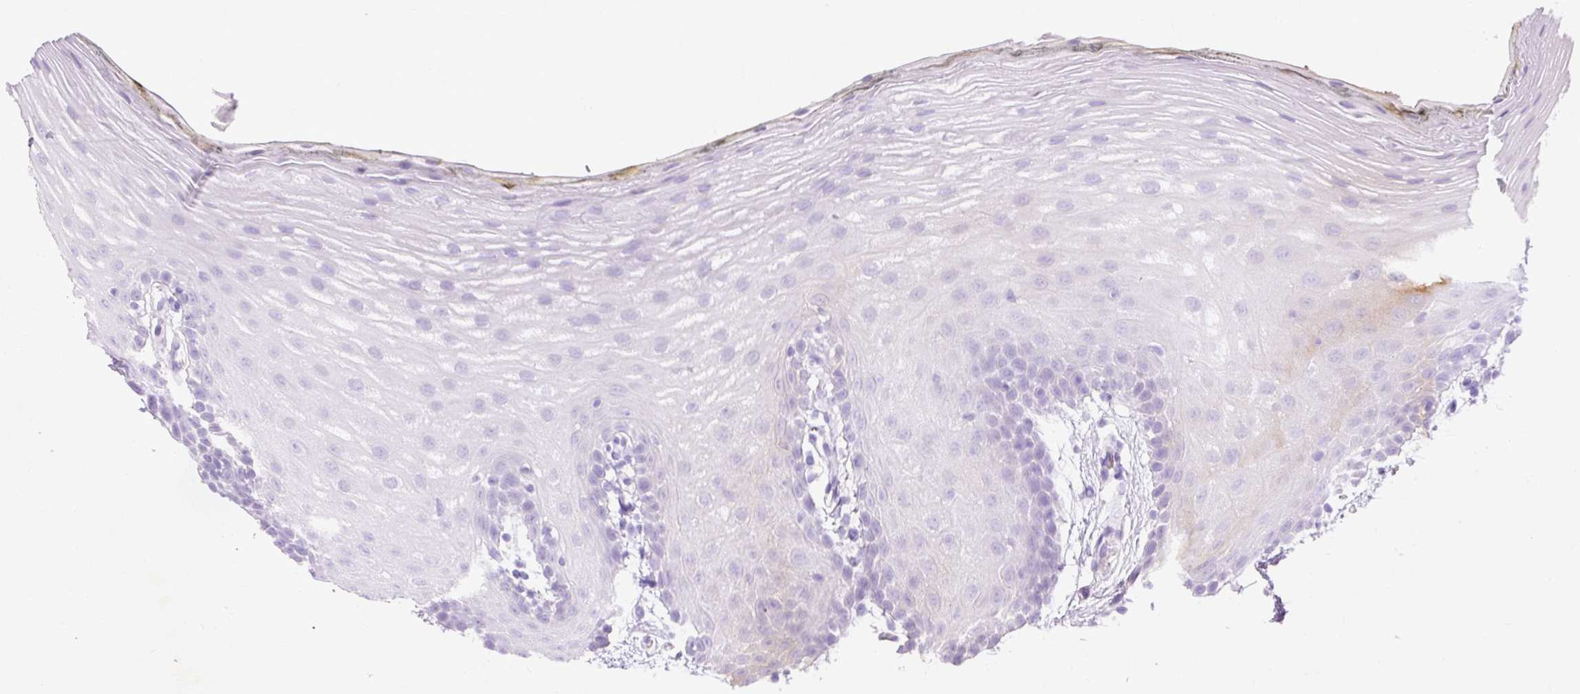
{"staining": {"intensity": "negative", "quantity": "none", "location": "none"}, "tissue": "oral mucosa", "cell_type": "Squamous epithelial cells", "image_type": "normal", "snomed": [{"axis": "morphology", "description": "Normal tissue, NOS"}, {"axis": "morphology", "description": "Squamous cell carcinoma, NOS"}, {"axis": "topography", "description": "Oral tissue"}, {"axis": "topography", "description": "Head-Neck"}], "caption": "This photomicrograph is of unremarkable oral mucosa stained with immunohistochemistry to label a protein in brown with the nuclei are counter-stained blue. There is no expression in squamous epithelial cells.", "gene": "RIPOR3", "patient": {"sex": "female", "age": 81}}